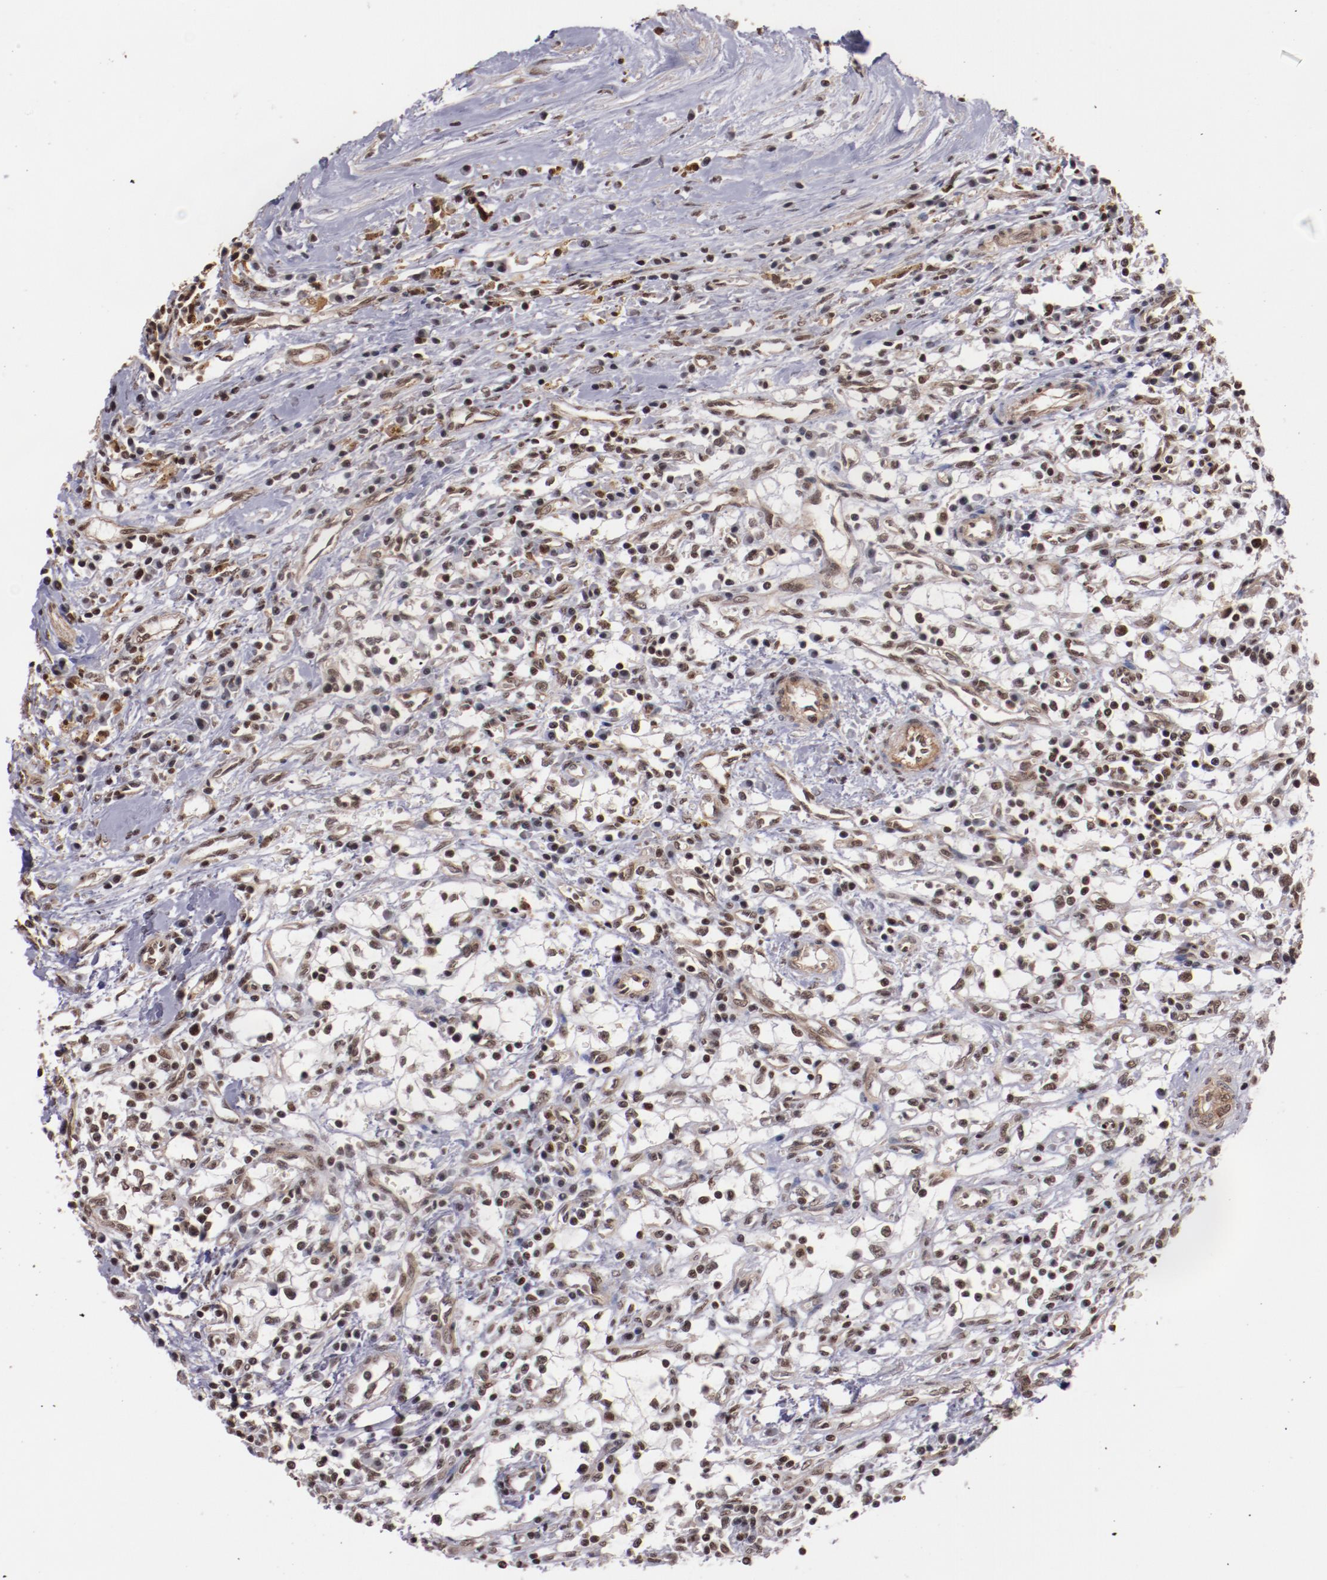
{"staining": {"intensity": "moderate", "quantity": "25%-75%", "location": "nuclear"}, "tissue": "renal cancer", "cell_type": "Tumor cells", "image_type": "cancer", "snomed": [{"axis": "morphology", "description": "Adenocarcinoma, NOS"}, {"axis": "topography", "description": "Kidney"}], "caption": "Renal cancer (adenocarcinoma) tissue reveals moderate nuclear positivity in about 25%-75% of tumor cells", "gene": "STAG2", "patient": {"sex": "male", "age": 82}}